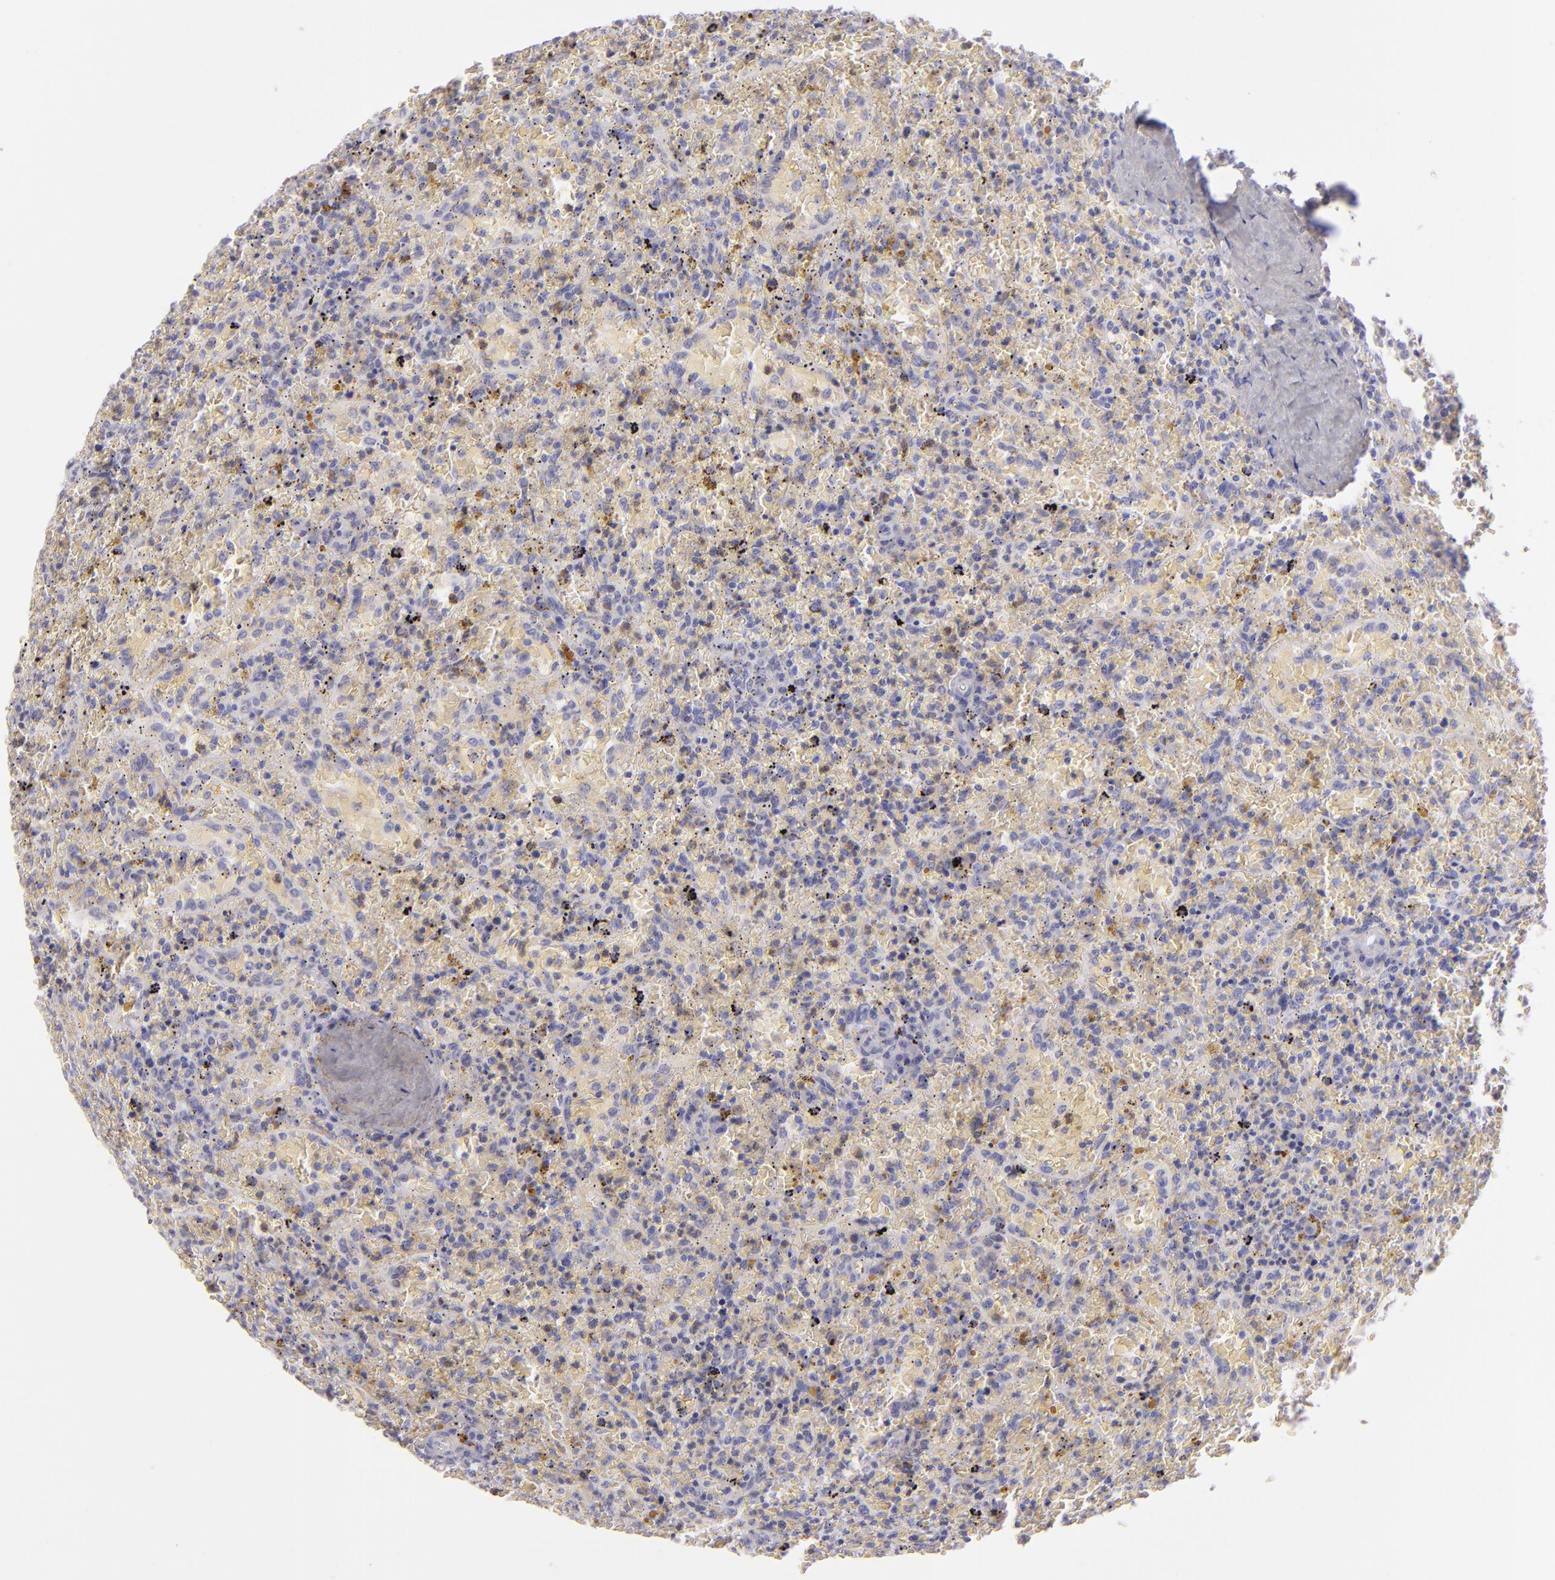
{"staining": {"intensity": "negative", "quantity": "none", "location": "none"}, "tissue": "lymphoma", "cell_type": "Tumor cells", "image_type": "cancer", "snomed": [{"axis": "morphology", "description": "Malignant lymphoma, non-Hodgkin's type, High grade"}, {"axis": "topography", "description": "Spleen"}, {"axis": "topography", "description": "Lymph node"}], "caption": "Photomicrograph shows no protein staining in tumor cells of high-grade malignant lymphoma, non-Hodgkin's type tissue. (IHC, brightfield microscopy, high magnification).", "gene": "CDX2", "patient": {"sex": "female", "age": 70}}